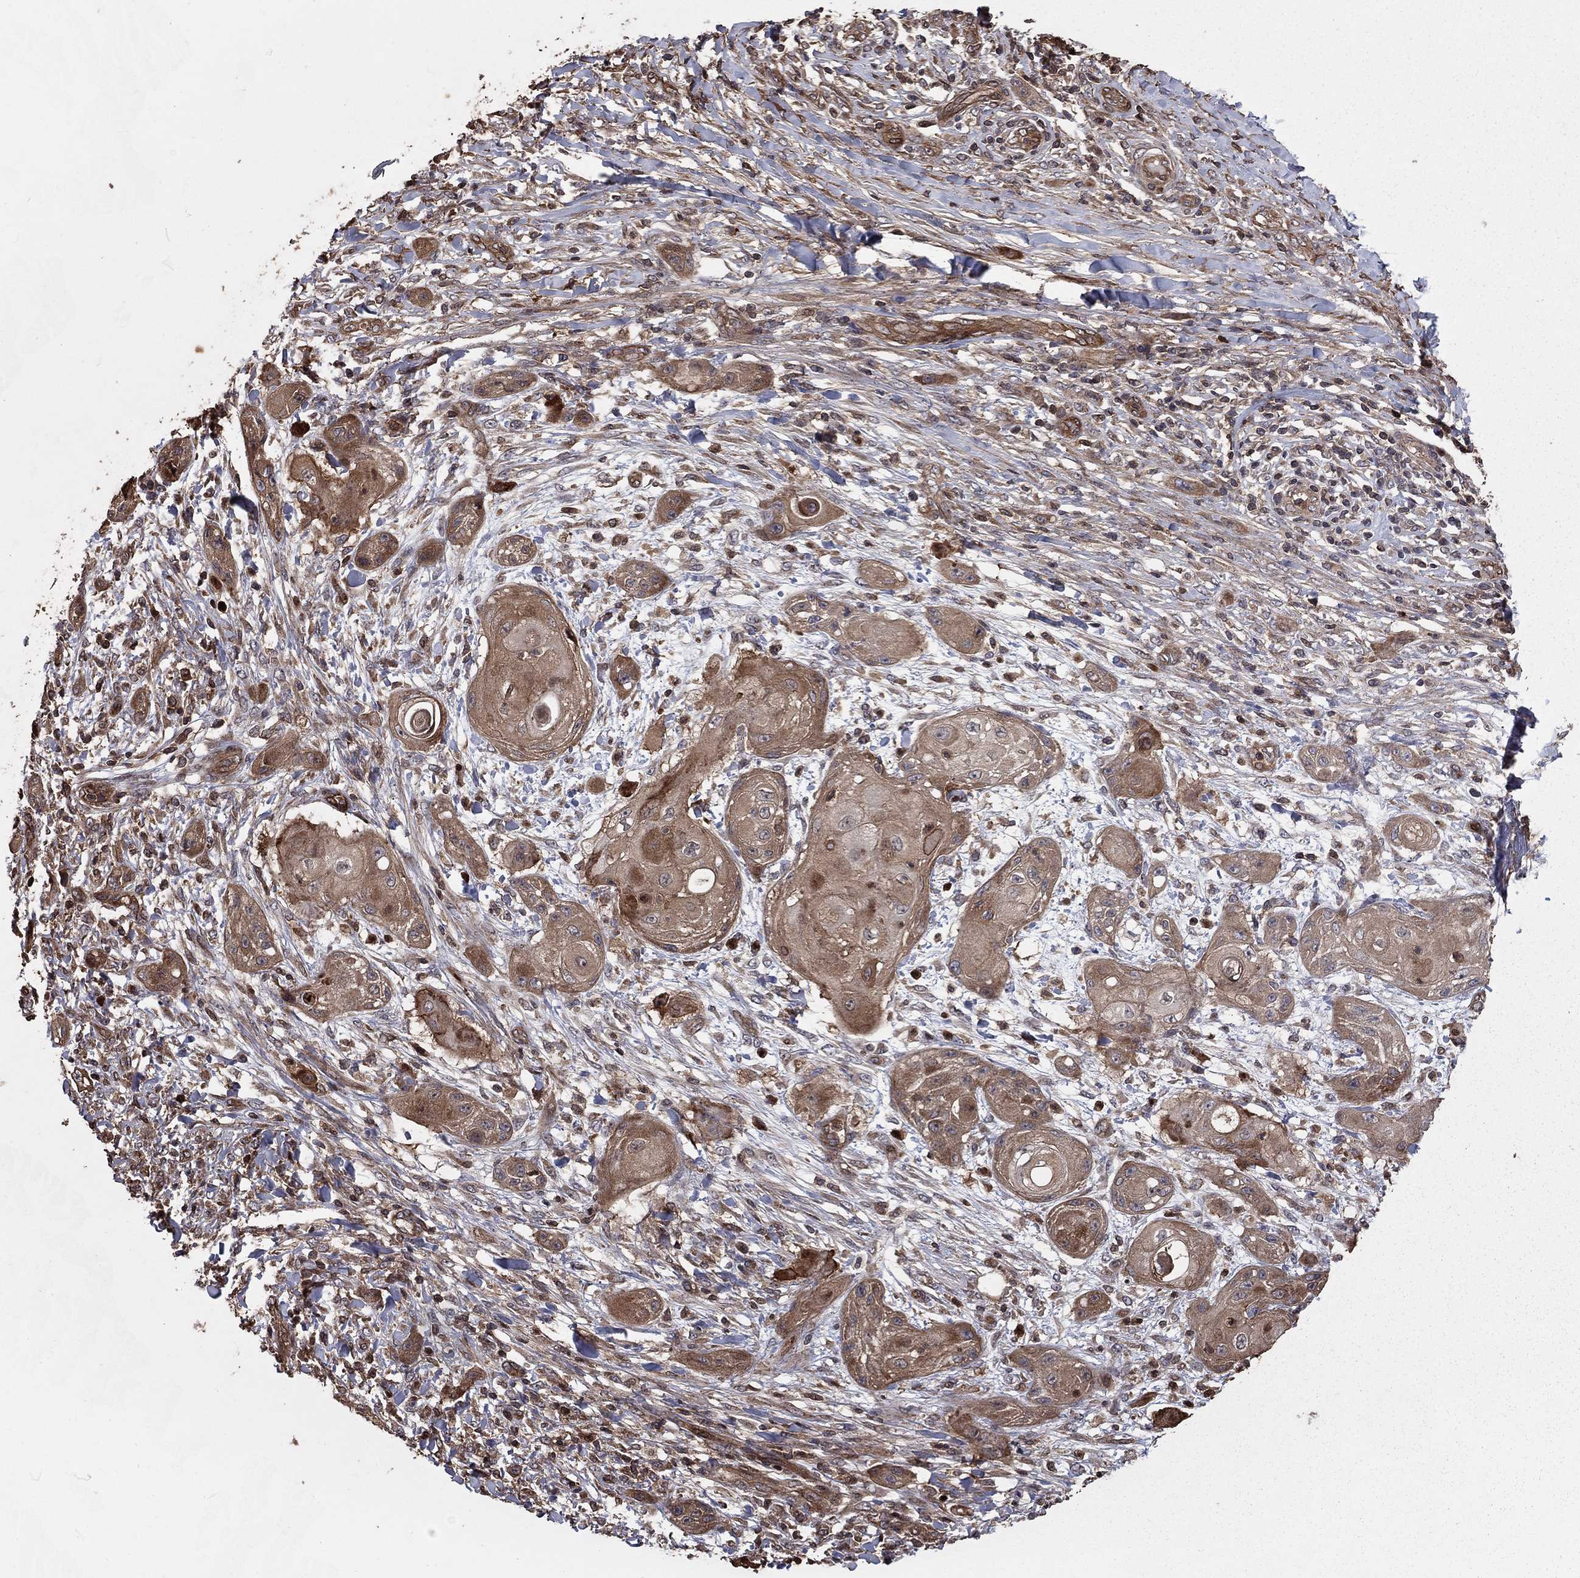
{"staining": {"intensity": "moderate", "quantity": "25%-75%", "location": "cytoplasmic/membranous"}, "tissue": "skin cancer", "cell_type": "Tumor cells", "image_type": "cancer", "snomed": [{"axis": "morphology", "description": "Squamous cell carcinoma, NOS"}, {"axis": "topography", "description": "Skin"}], "caption": "Immunohistochemical staining of human squamous cell carcinoma (skin) shows moderate cytoplasmic/membranous protein staining in approximately 25%-75% of tumor cells. The protein is shown in brown color, while the nuclei are stained blue.", "gene": "GYG1", "patient": {"sex": "male", "age": 62}}